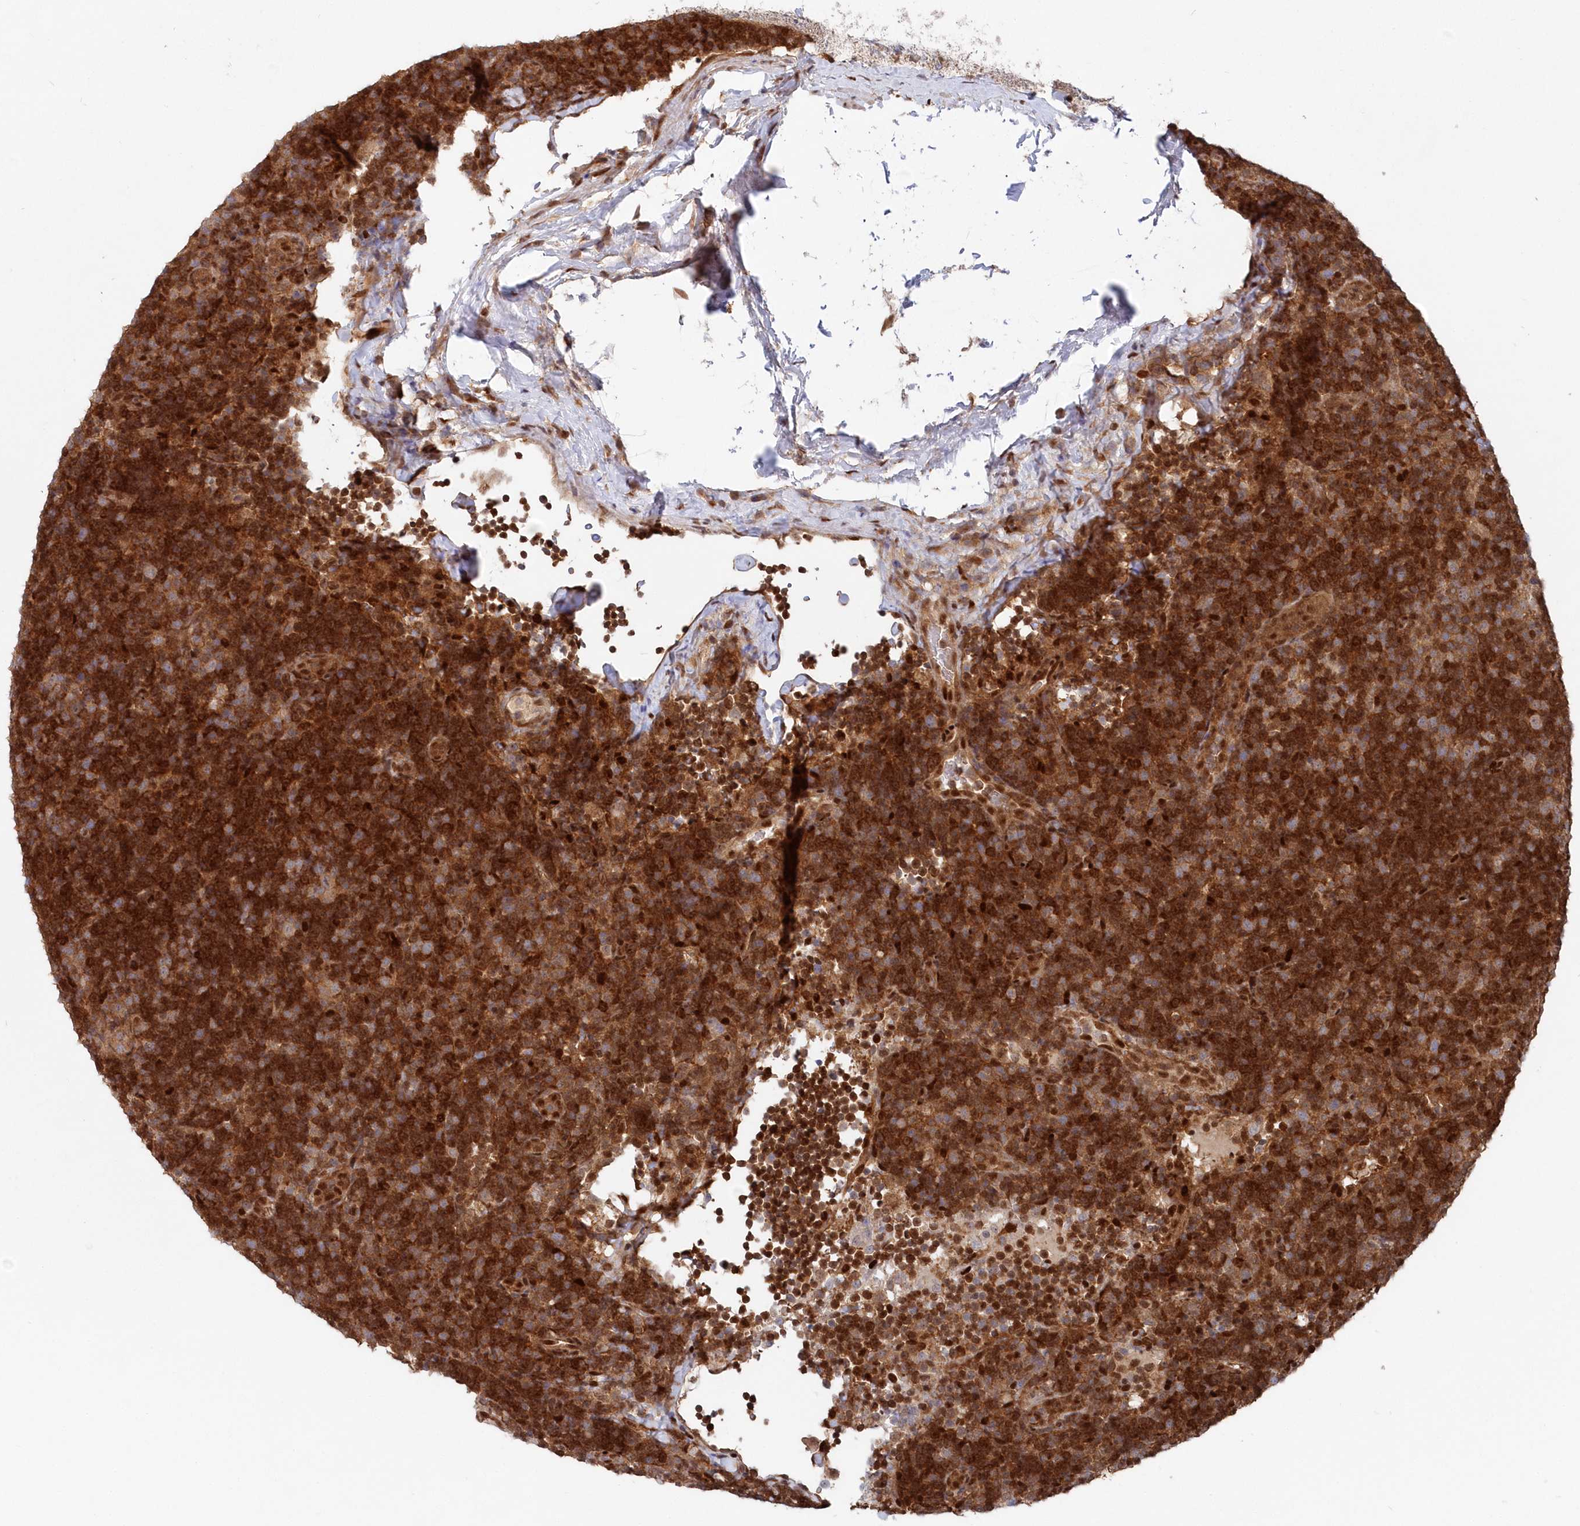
{"staining": {"intensity": "weak", "quantity": "<25%", "location": "cytoplasmic/membranous"}, "tissue": "lymphoma", "cell_type": "Tumor cells", "image_type": "cancer", "snomed": [{"axis": "morphology", "description": "Hodgkin's disease, NOS"}, {"axis": "topography", "description": "Lymph node"}], "caption": "There is no significant expression in tumor cells of lymphoma.", "gene": "ABHD14B", "patient": {"sex": "female", "age": 57}}